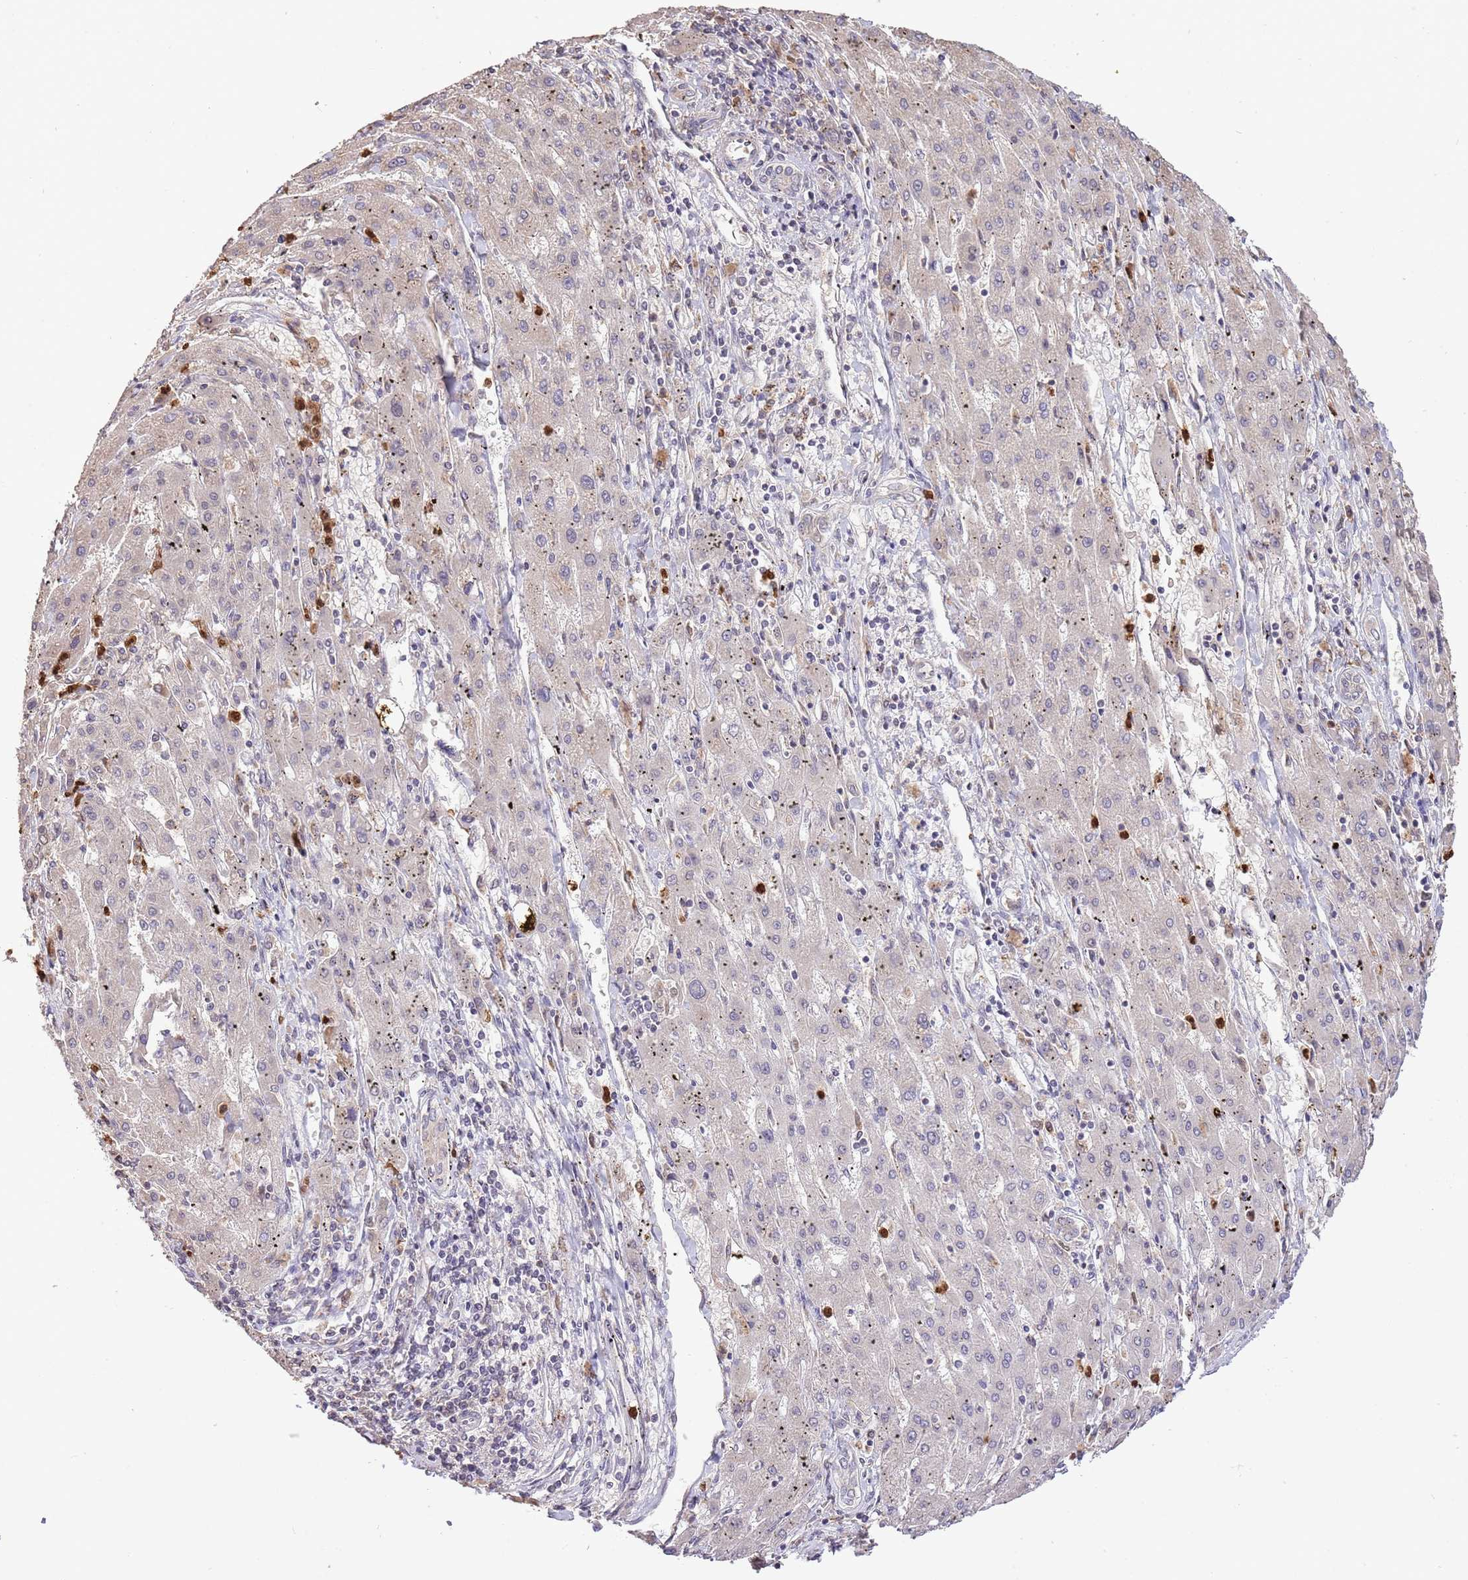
{"staining": {"intensity": "negative", "quantity": "none", "location": "none"}, "tissue": "liver cancer", "cell_type": "Tumor cells", "image_type": "cancer", "snomed": [{"axis": "morphology", "description": "Carcinoma, Hepatocellular, NOS"}, {"axis": "topography", "description": "Liver"}], "caption": "Tumor cells are negative for protein expression in human liver hepatocellular carcinoma.", "gene": "AMIGO1", "patient": {"sex": "male", "age": 72}}